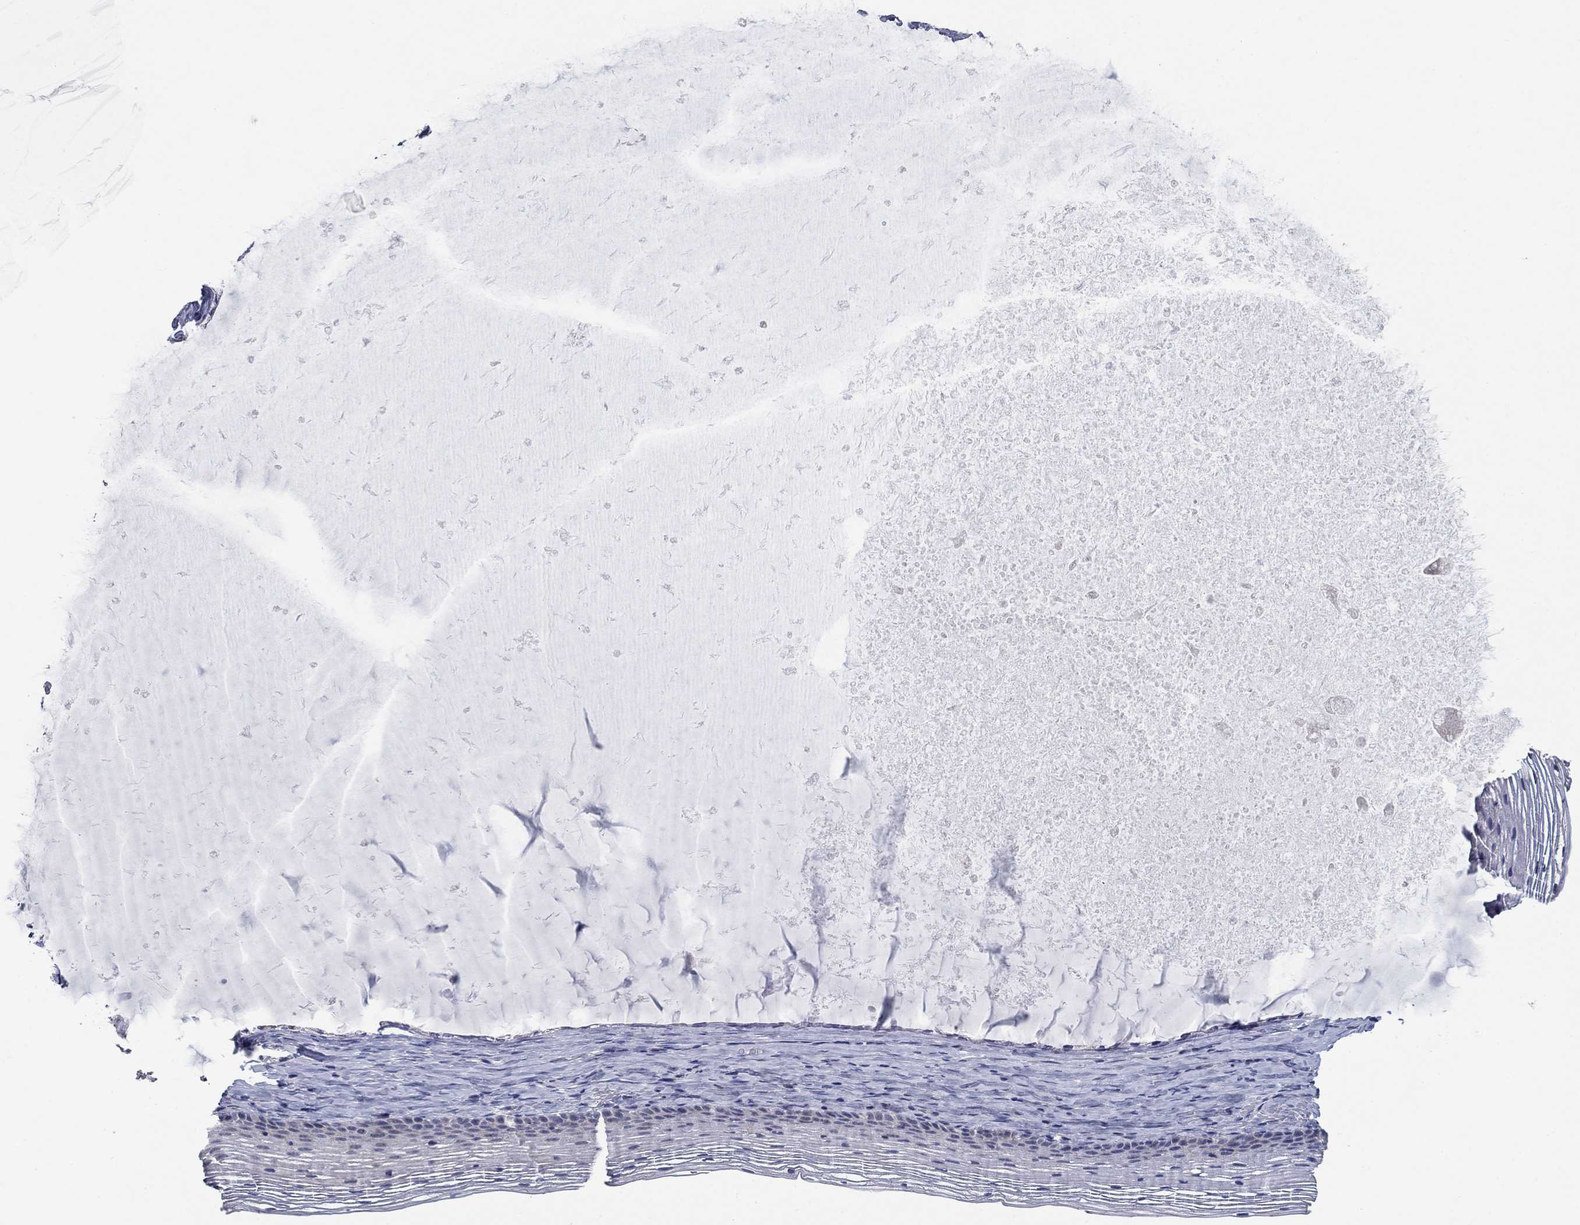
{"staining": {"intensity": "negative", "quantity": "none", "location": "none"}, "tissue": "cervix", "cell_type": "Glandular cells", "image_type": "normal", "snomed": [{"axis": "morphology", "description": "Normal tissue, NOS"}, {"axis": "topography", "description": "Cervix"}], "caption": "A micrograph of human cervix is negative for staining in glandular cells.", "gene": "GRK7", "patient": {"sex": "female", "age": 39}}